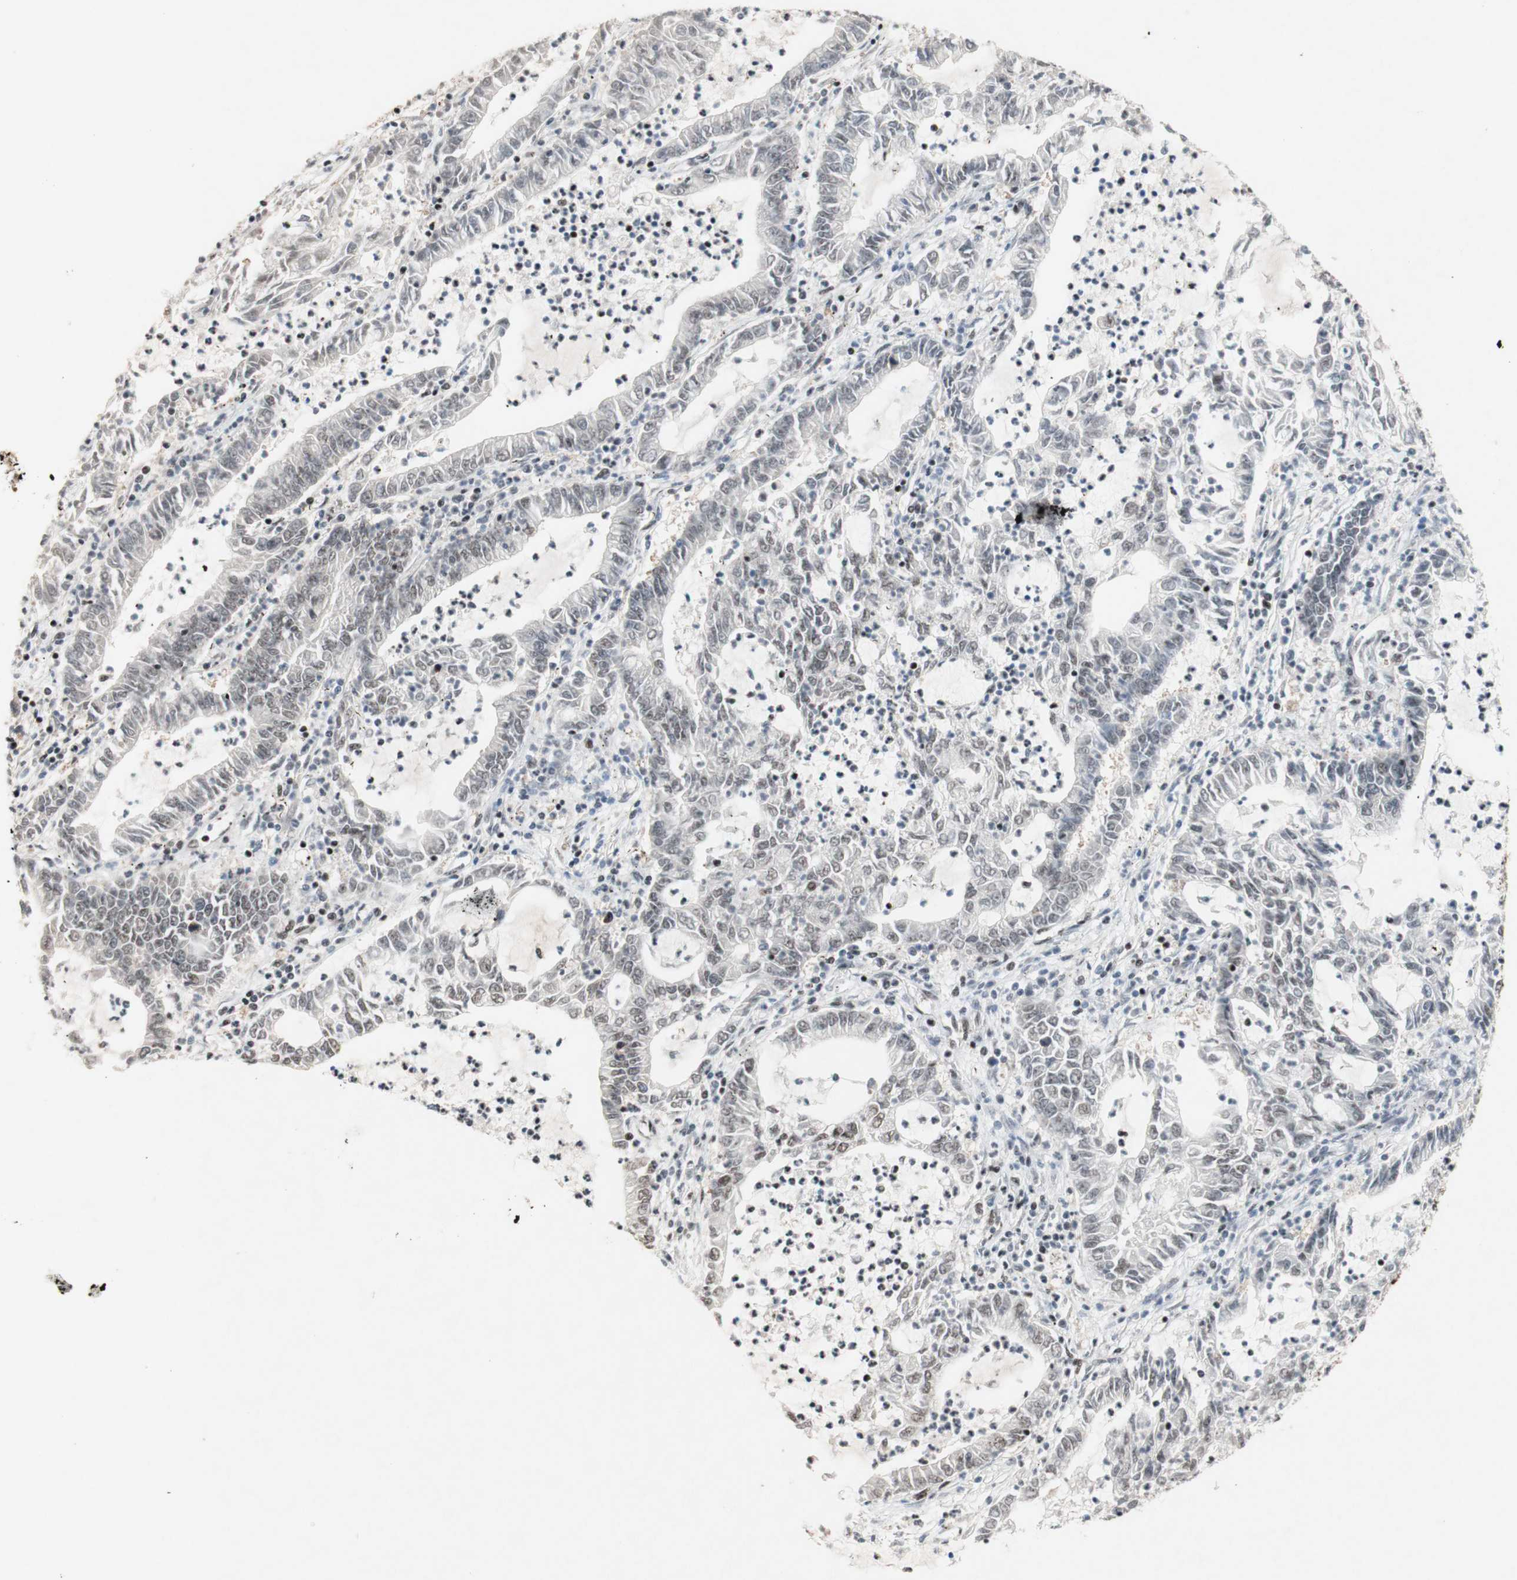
{"staining": {"intensity": "weak", "quantity": "25%-75%", "location": "nuclear"}, "tissue": "lung cancer", "cell_type": "Tumor cells", "image_type": "cancer", "snomed": [{"axis": "morphology", "description": "Adenocarcinoma, NOS"}, {"axis": "topography", "description": "Lung"}], "caption": "An IHC image of neoplastic tissue is shown. Protein staining in brown highlights weak nuclear positivity in lung cancer (adenocarcinoma) within tumor cells.", "gene": "TLE1", "patient": {"sex": "female", "age": 51}}